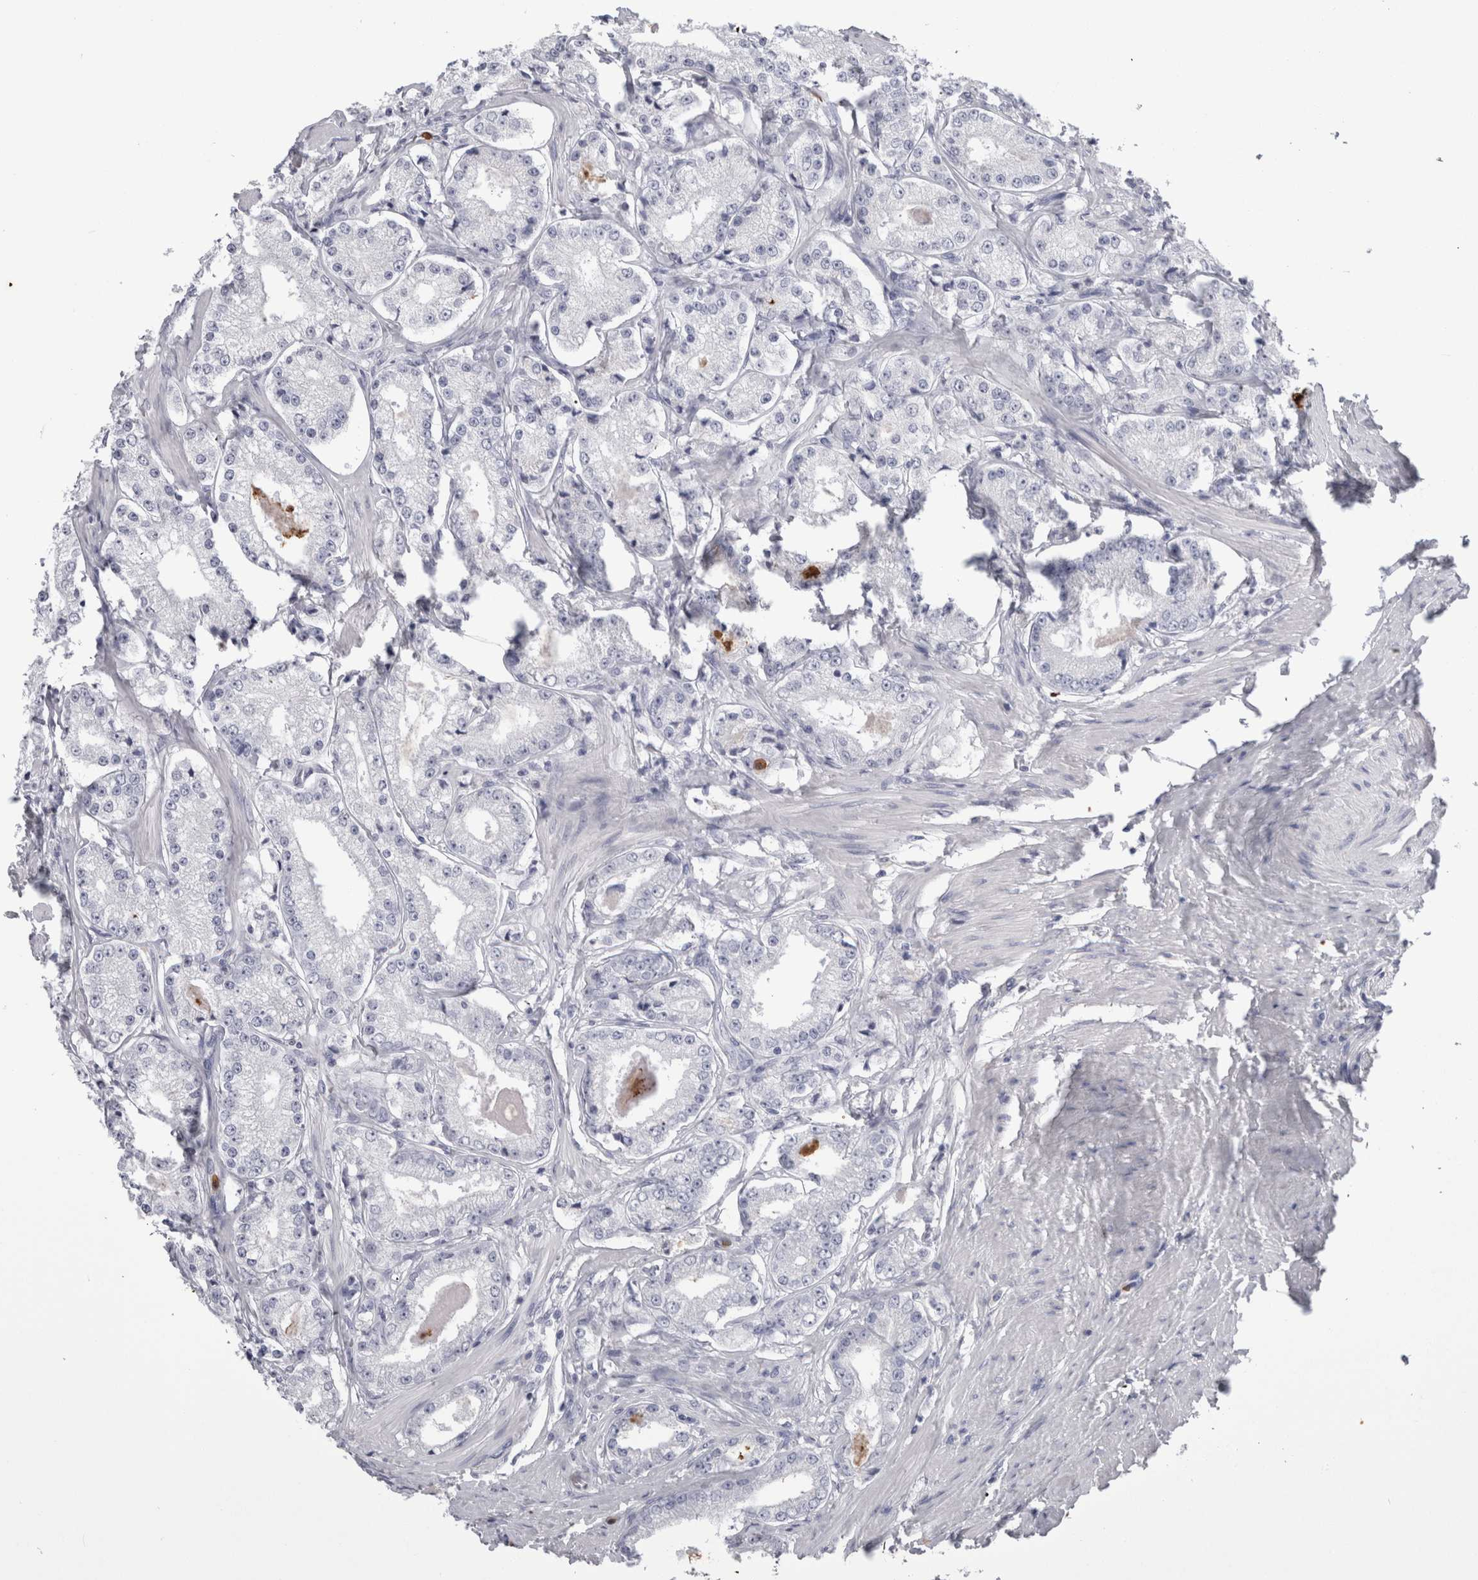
{"staining": {"intensity": "negative", "quantity": "none", "location": "none"}, "tissue": "prostate cancer", "cell_type": "Tumor cells", "image_type": "cancer", "snomed": [{"axis": "morphology", "description": "Adenocarcinoma, Low grade"}, {"axis": "topography", "description": "Prostate"}], "caption": "A high-resolution micrograph shows IHC staining of prostate cancer (adenocarcinoma (low-grade)), which demonstrates no significant positivity in tumor cells. The staining was performed using DAB (3,3'-diaminobenzidine) to visualize the protein expression in brown, while the nuclei were stained in blue with hematoxylin (Magnification: 20x).", "gene": "S100A12", "patient": {"sex": "male", "age": 63}}